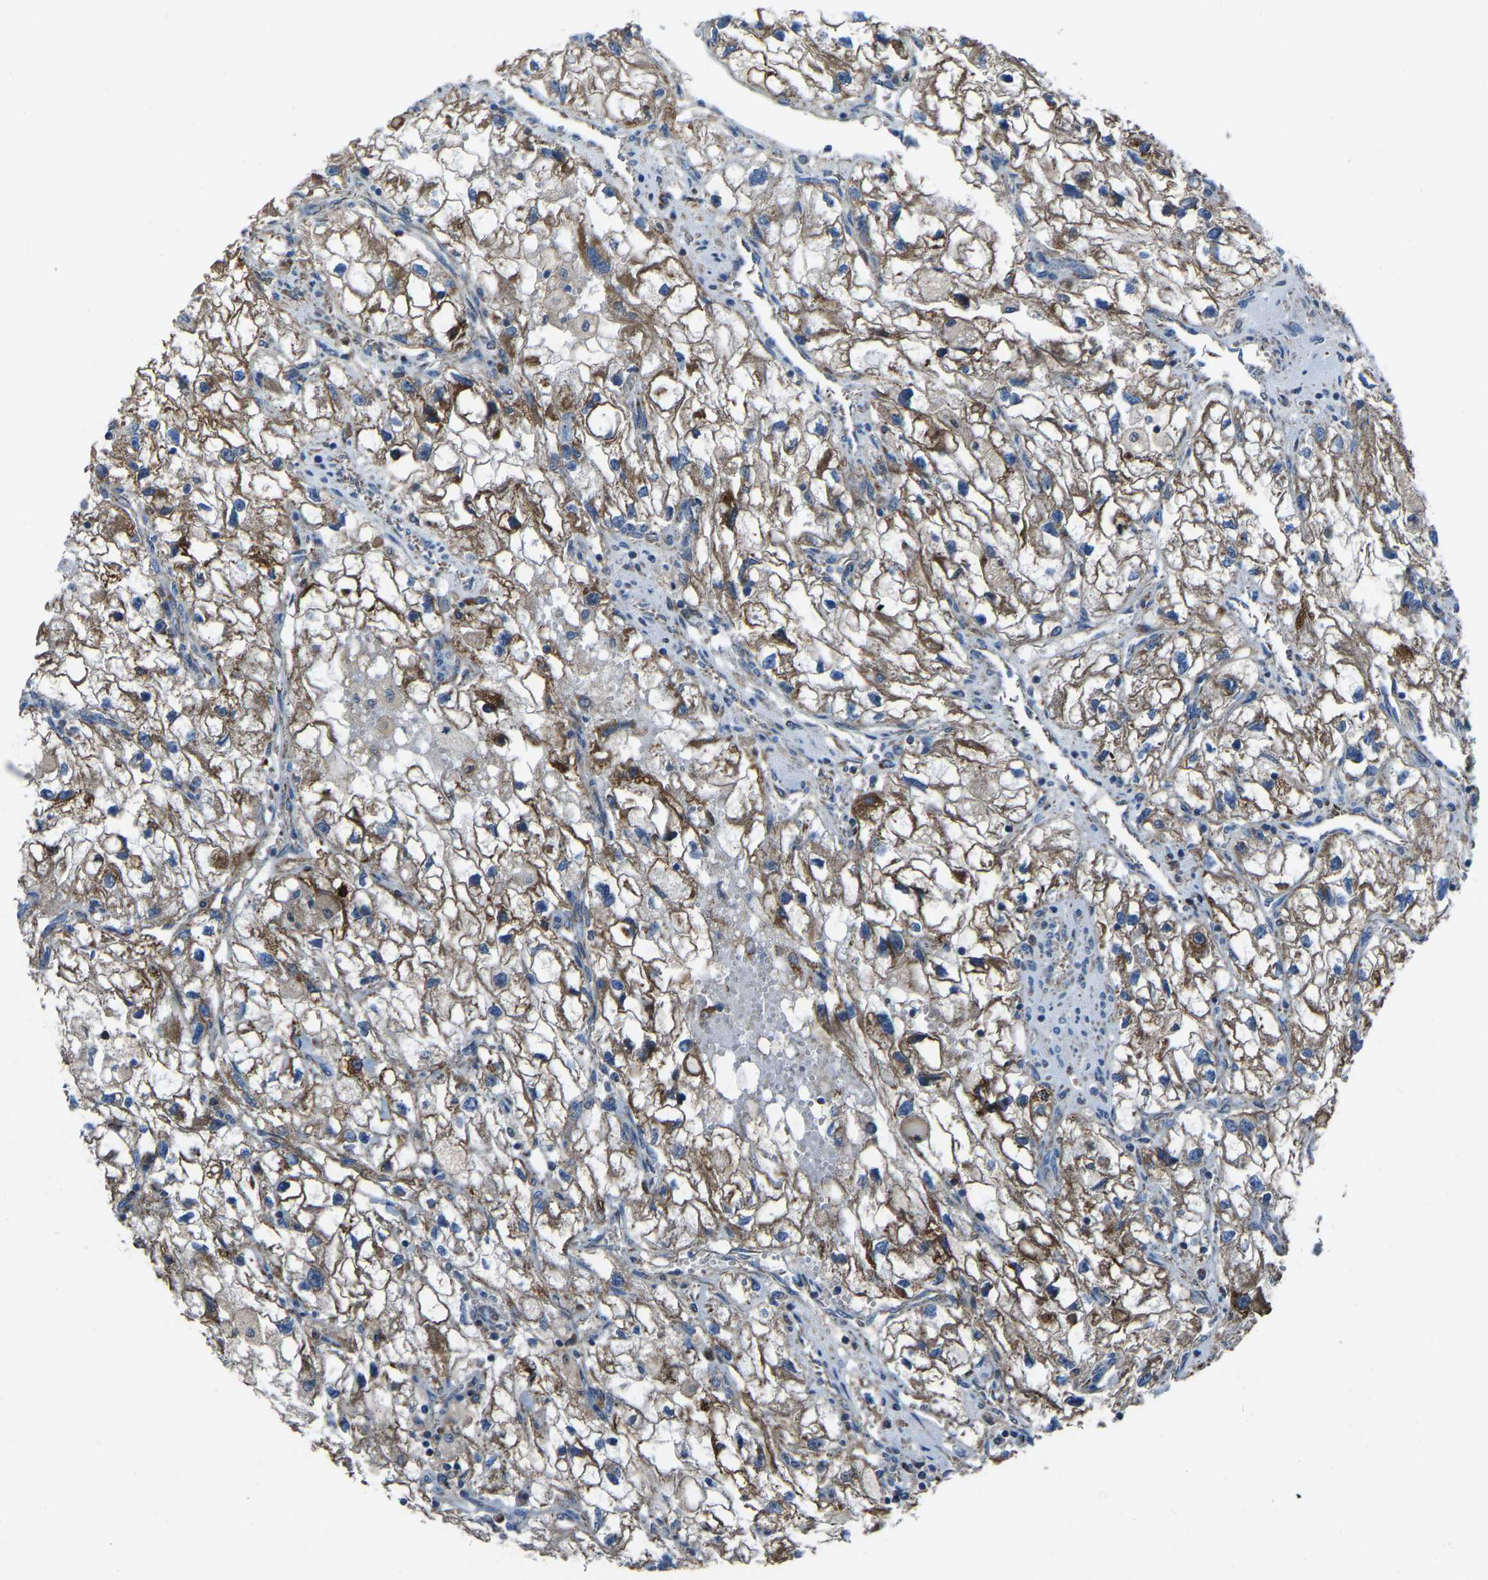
{"staining": {"intensity": "moderate", "quantity": "<25%", "location": "cytoplasmic/membranous"}, "tissue": "renal cancer", "cell_type": "Tumor cells", "image_type": "cancer", "snomed": [{"axis": "morphology", "description": "Adenocarcinoma, NOS"}, {"axis": "topography", "description": "Kidney"}], "caption": "The photomicrograph shows staining of renal cancer (adenocarcinoma), revealing moderate cytoplasmic/membranous protein expression (brown color) within tumor cells. The protein is shown in brown color, while the nuclei are stained blue.", "gene": "AKR1A1", "patient": {"sex": "female", "age": 70}}